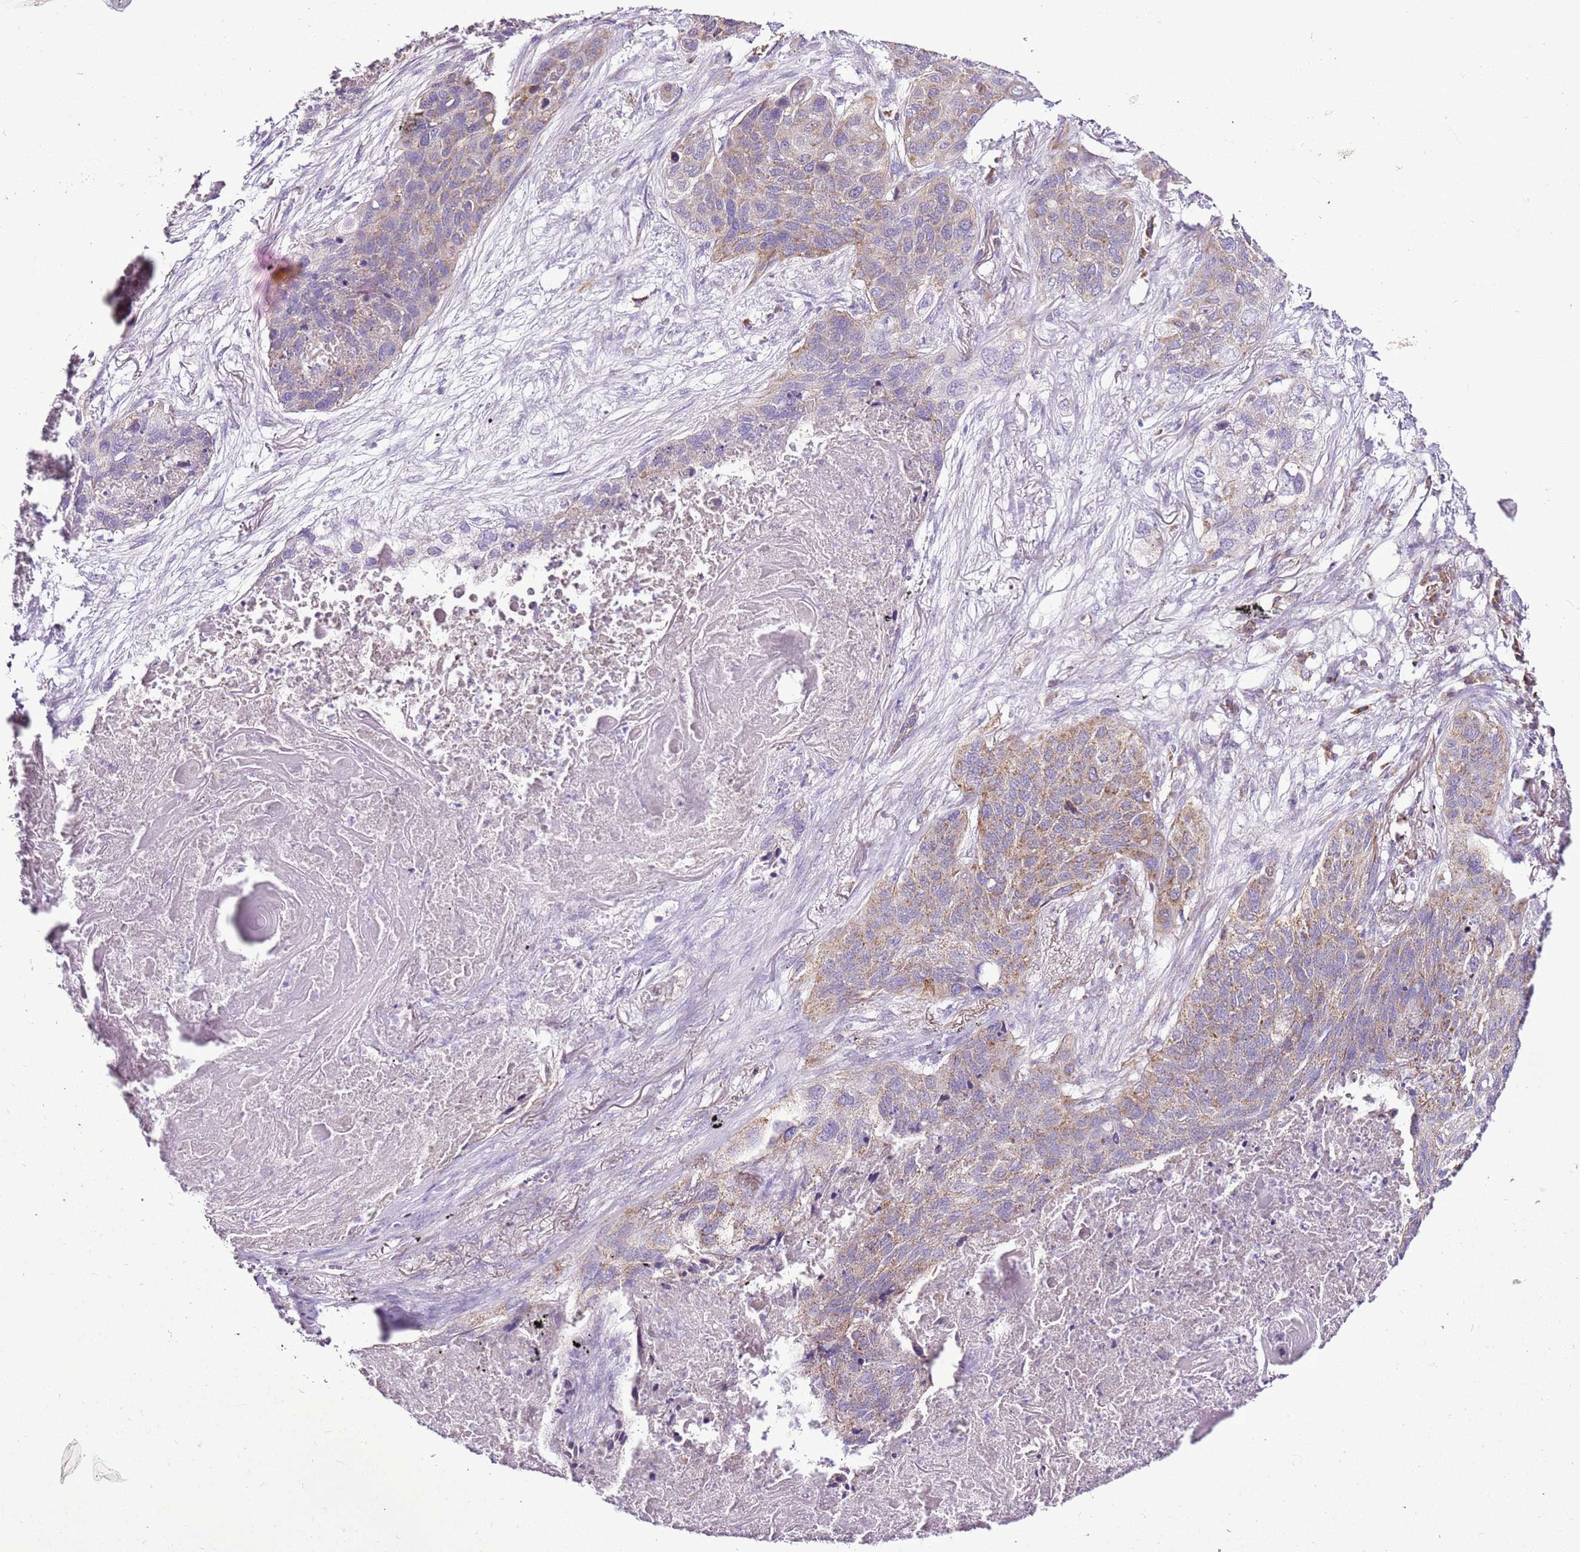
{"staining": {"intensity": "moderate", "quantity": "25%-75%", "location": "cytoplasmic/membranous"}, "tissue": "lung cancer", "cell_type": "Tumor cells", "image_type": "cancer", "snomed": [{"axis": "morphology", "description": "Squamous cell carcinoma, NOS"}, {"axis": "topography", "description": "Lung"}], "caption": "A medium amount of moderate cytoplasmic/membranous positivity is present in approximately 25%-75% of tumor cells in squamous cell carcinoma (lung) tissue.", "gene": "MRPL36", "patient": {"sex": "female", "age": 63}}